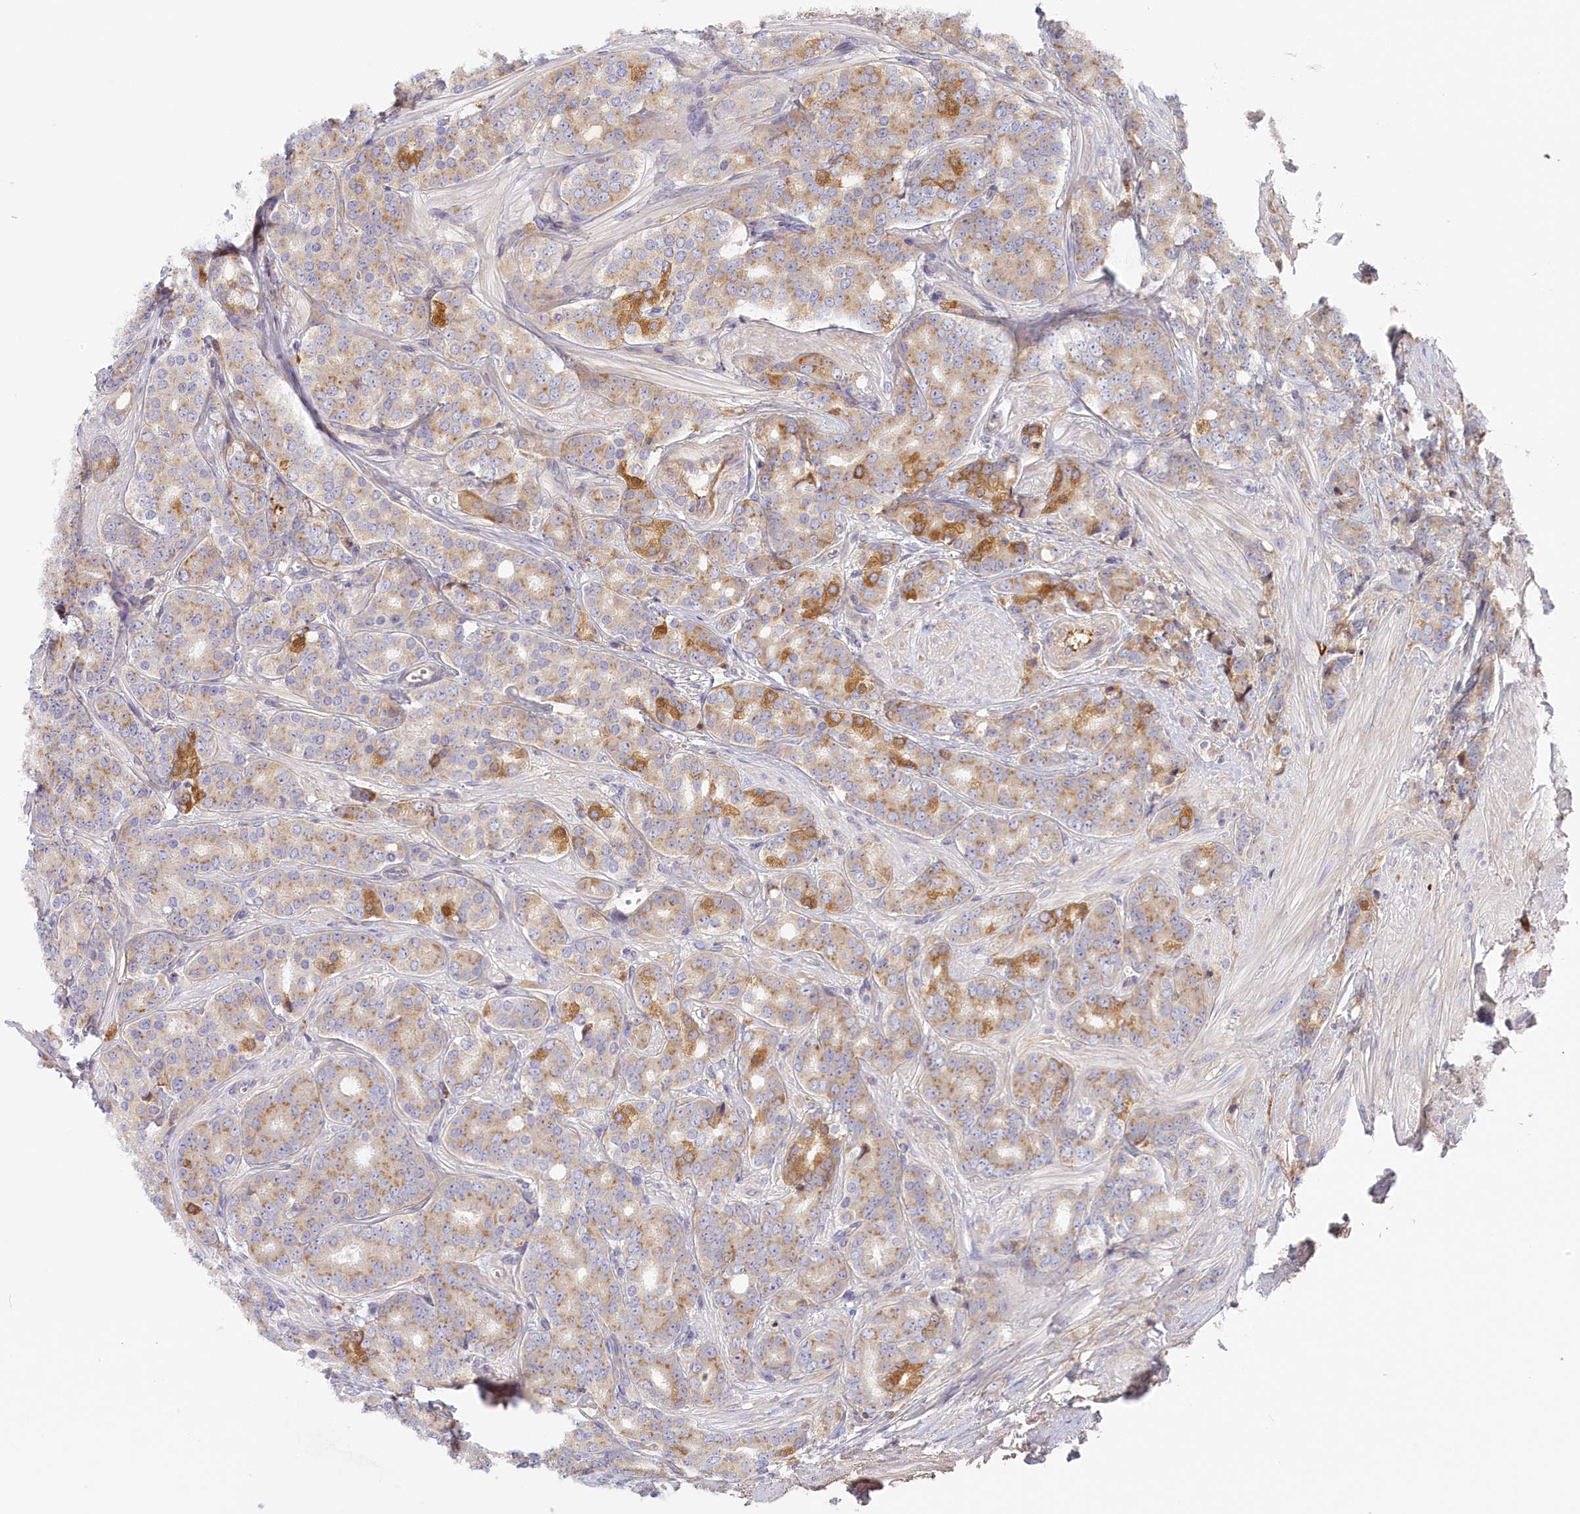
{"staining": {"intensity": "moderate", "quantity": "25%-75%", "location": "cytoplasmic/membranous"}, "tissue": "prostate cancer", "cell_type": "Tumor cells", "image_type": "cancer", "snomed": [{"axis": "morphology", "description": "Adenocarcinoma, High grade"}, {"axis": "topography", "description": "Prostate"}], "caption": "Immunohistochemistry of prostate cancer (high-grade adenocarcinoma) shows medium levels of moderate cytoplasmic/membranous expression in about 25%-75% of tumor cells.", "gene": "STX16", "patient": {"sex": "male", "age": 62}}